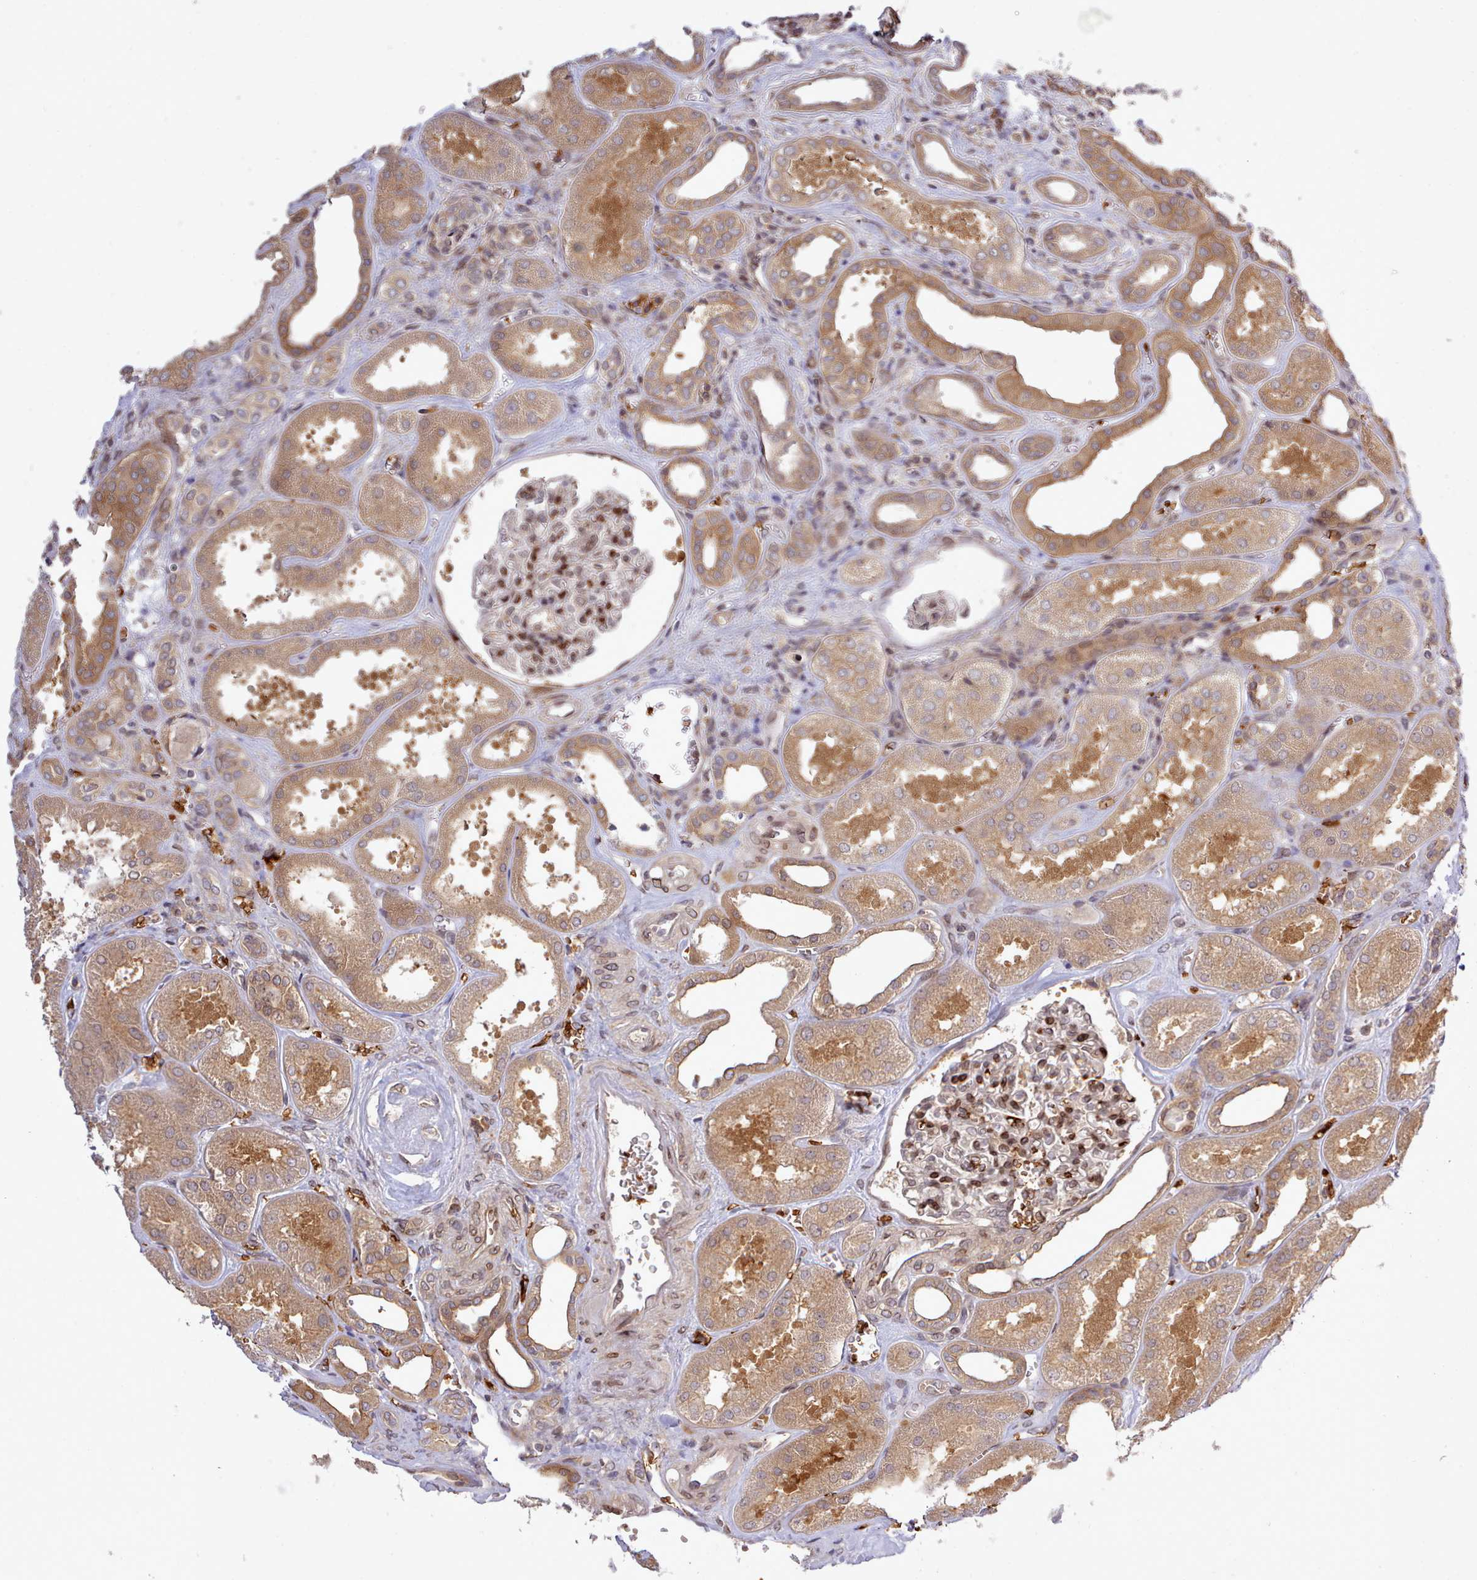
{"staining": {"intensity": "strong", "quantity": "25%-75%", "location": "nuclear"}, "tissue": "kidney", "cell_type": "Cells in glomeruli", "image_type": "normal", "snomed": [{"axis": "morphology", "description": "Normal tissue, NOS"}, {"axis": "morphology", "description": "Adenocarcinoma, NOS"}, {"axis": "topography", "description": "Kidney"}], "caption": "Immunohistochemical staining of unremarkable human kidney displays 25%-75% levels of strong nuclear protein positivity in approximately 25%-75% of cells in glomeruli. (IHC, brightfield microscopy, high magnification).", "gene": "UBE2G1", "patient": {"sex": "female", "age": 68}}